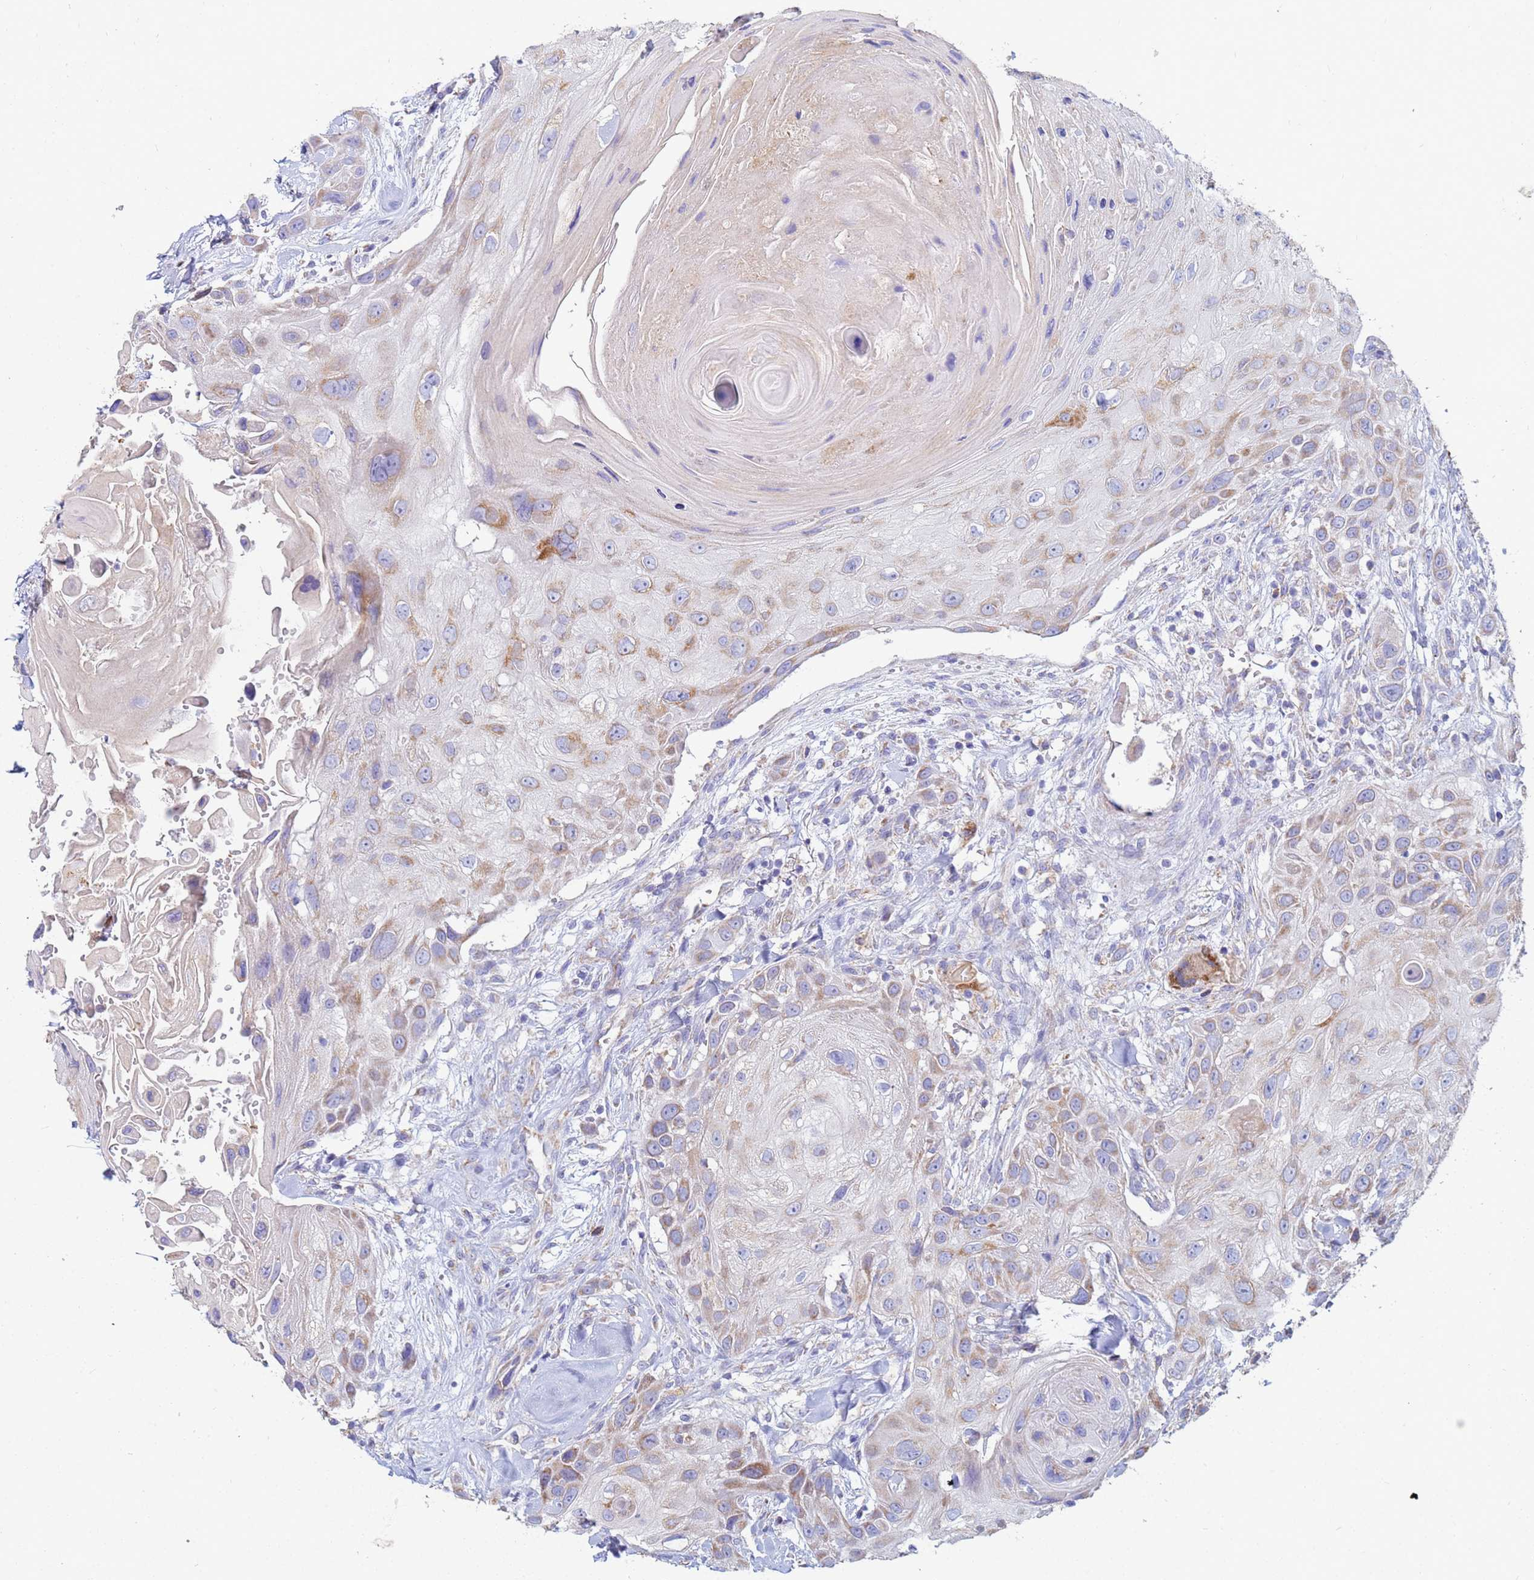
{"staining": {"intensity": "moderate", "quantity": ">75%", "location": "cytoplasmic/membranous"}, "tissue": "head and neck cancer", "cell_type": "Tumor cells", "image_type": "cancer", "snomed": [{"axis": "morphology", "description": "Squamous cell carcinoma, NOS"}, {"axis": "topography", "description": "Head-Neck"}], "caption": "Moderate cytoplasmic/membranous expression is appreciated in approximately >75% of tumor cells in head and neck cancer. (DAB (3,3'-diaminobenzidine) = brown stain, brightfield microscopy at high magnification).", "gene": "UQCRH", "patient": {"sex": "male", "age": 81}}